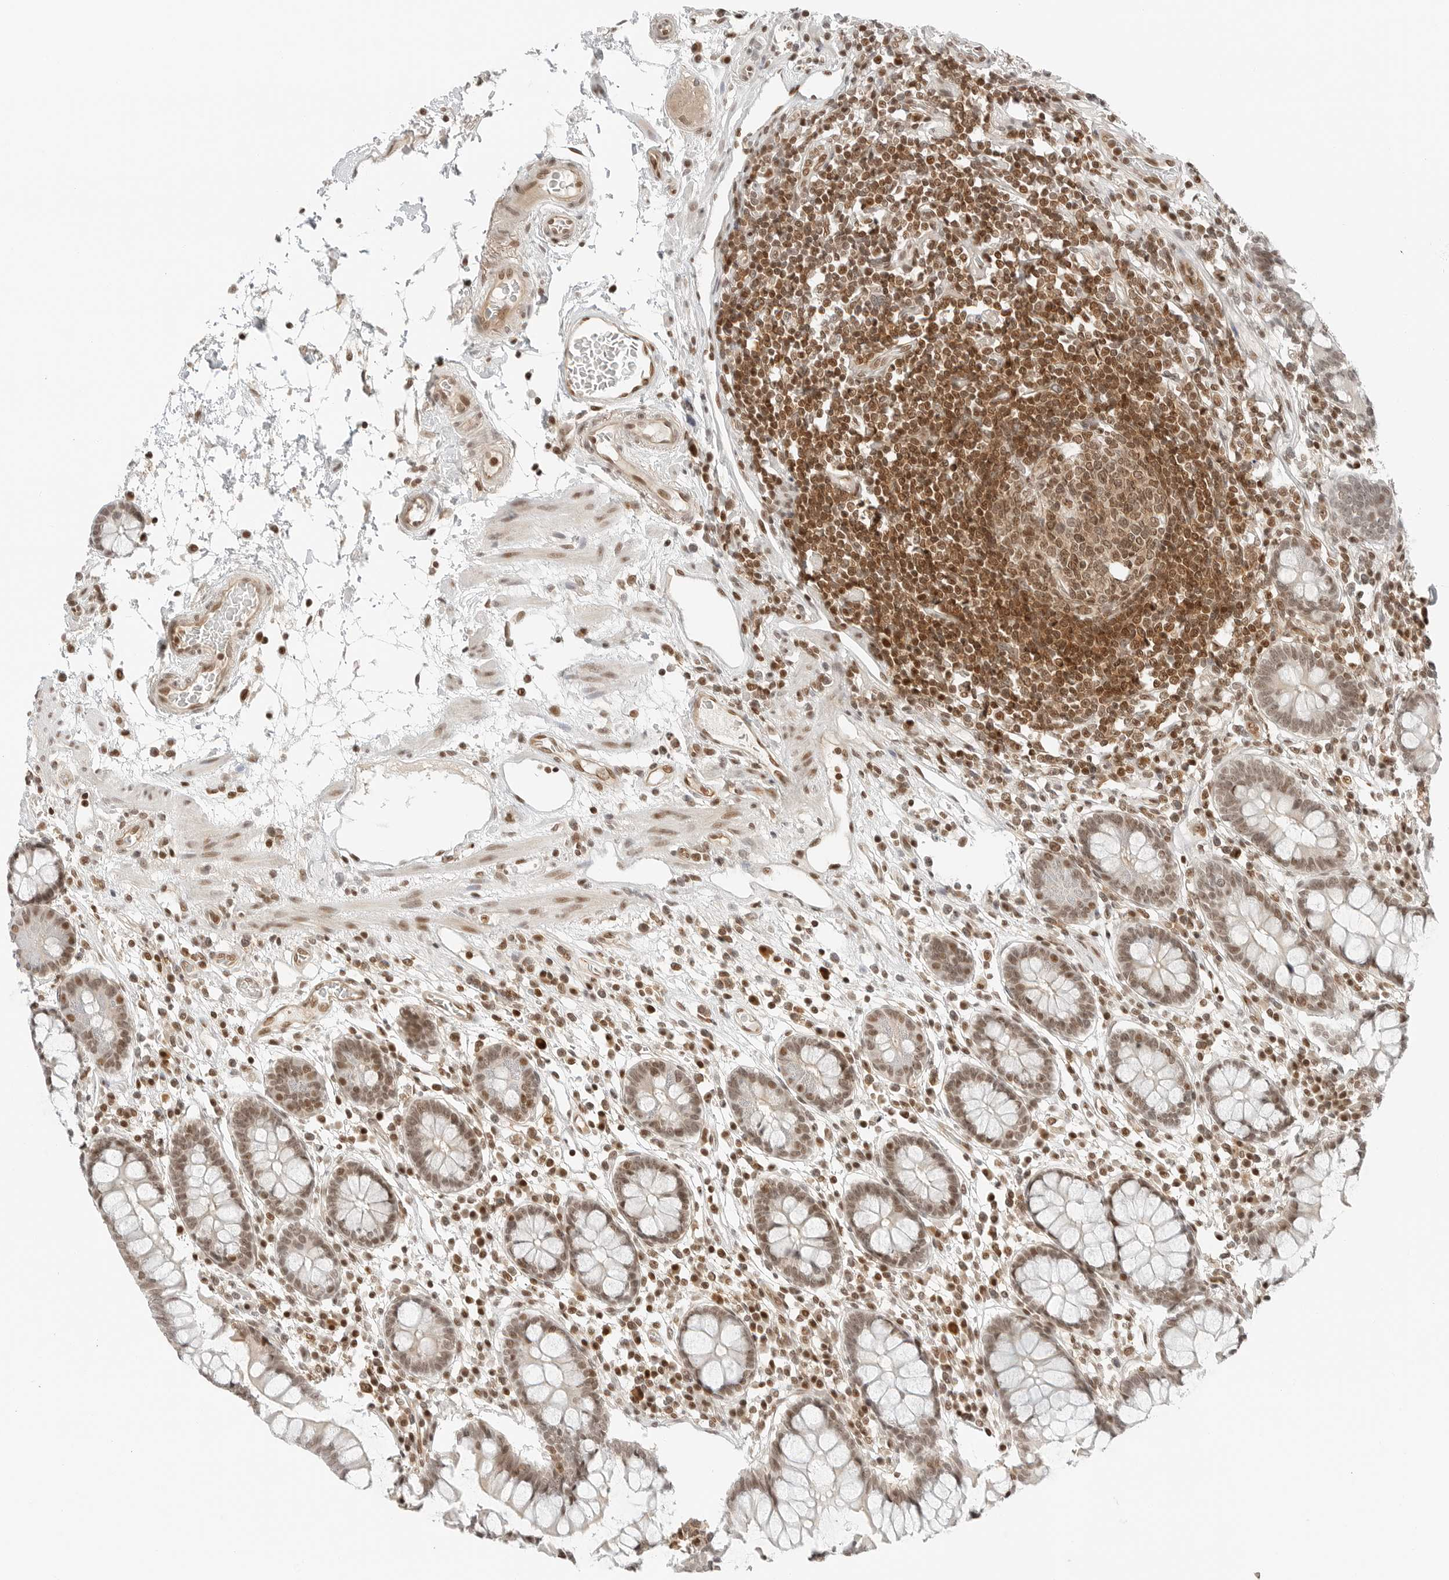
{"staining": {"intensity": "moderate", "quantity": ">75%", "location": "cytoplasmic/membranous,nuclear"}, "tissue": "colon", "cell_type": "Endothelial cells", "image_type": "normal", "snomed": [{"axis": "morphology", "description": "Normal tissue, NOS"}, {"axis": "topography", "description": "Colon"}], "caption": "Brown immunohistochemical staining in unremarkable colon demonstrates moderate cytoplasmic/membranous,nuclear positivity in about >75% of endothelial cells.", "gene": "CRTC2", "patient": {"sex": "female", "age": 79}}